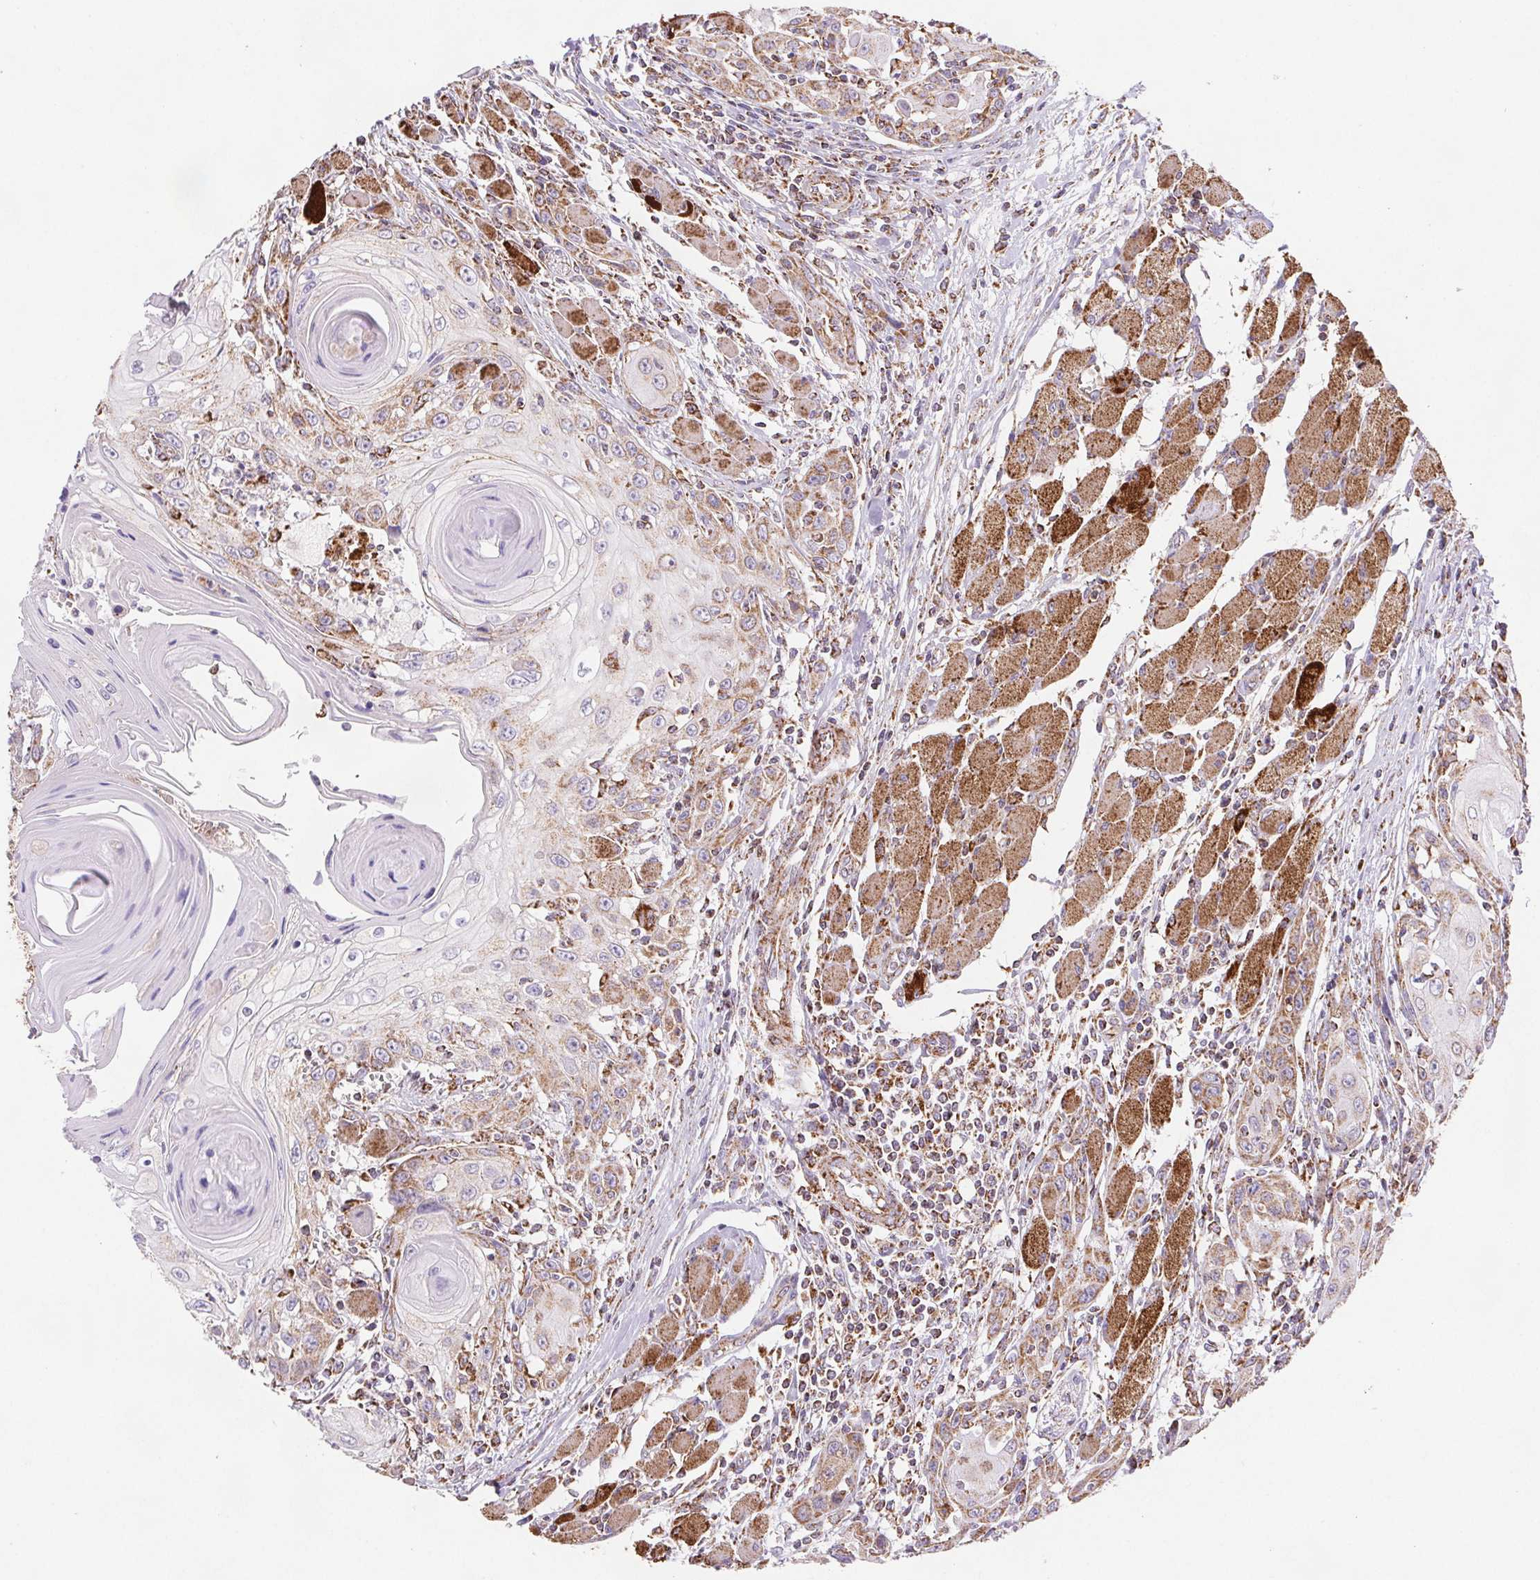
{"staining": {"intensity": "moderate", "quantity": "25%-75%", "location": "cytoplasmic/membranous"}, "tissue": "head and neck cancer", "cell_type": "Tumor cells", "image_type": "cancer", "snomed": [{"axis": "morphology", "description": "Squamous cell carcinoma, NOS"}, {"axis": "topography", "description": "Head-Neck"}], "caption": "A photomicrograph of head and neck squamous cell carcinoma stained for a protein demonstrates moderate cytoplasmic/membranous brown staining in tumor cells.", "gene": "NIPSNAP2", "patient": {"sex": "female", "age": 80}}